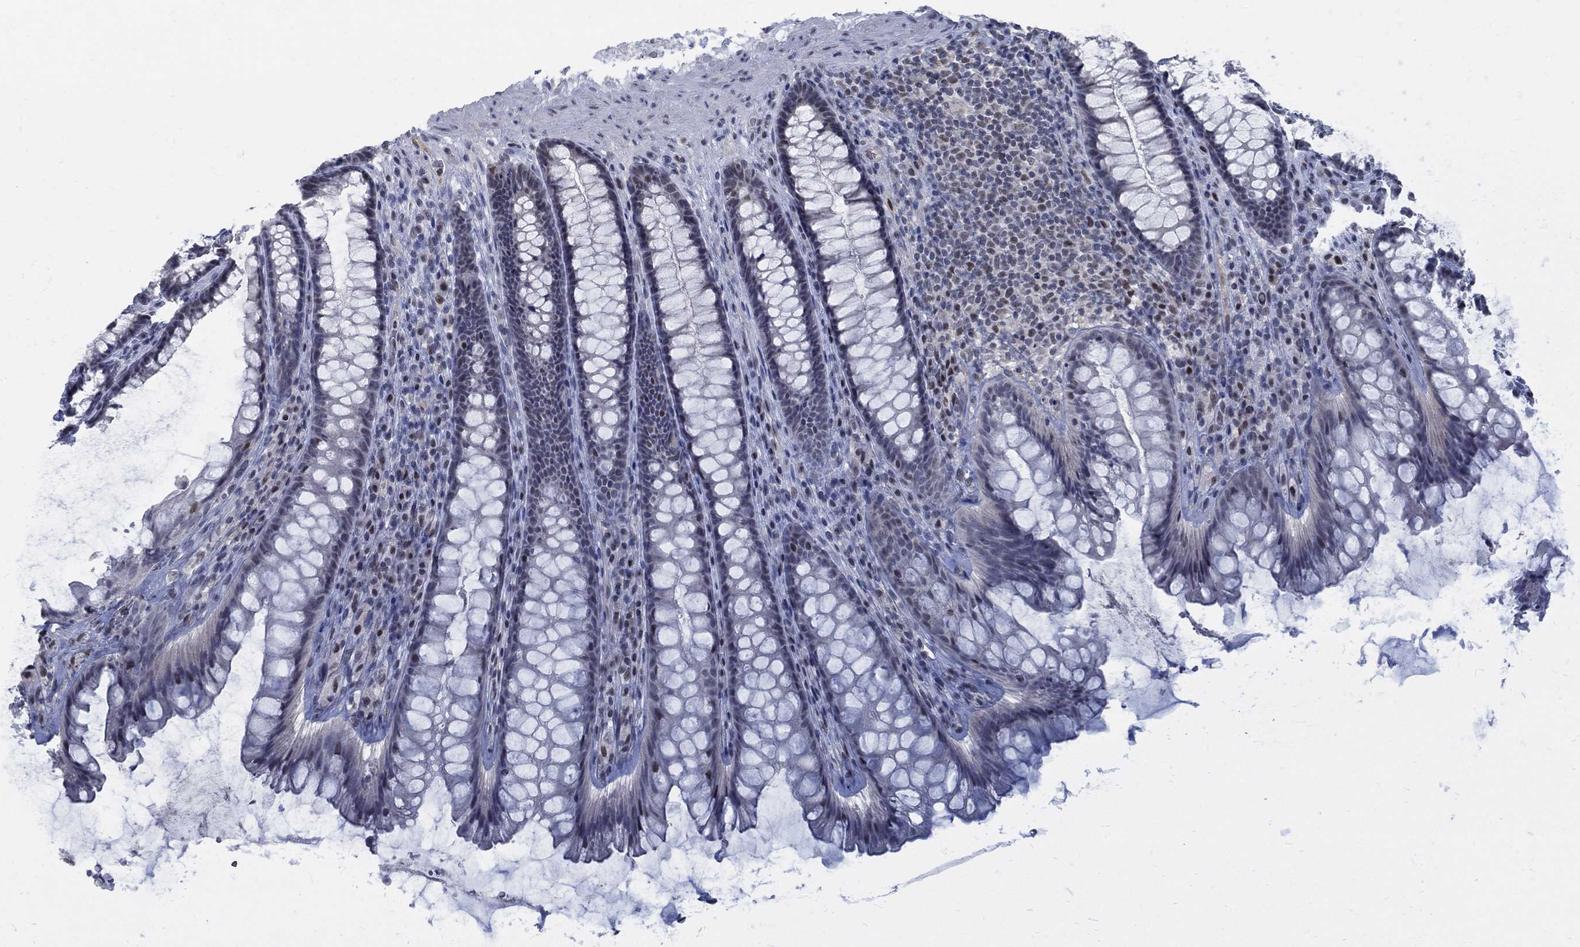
{"staining": {"intensity": "negative", "quantity": "none", "location": "none"}, "tissue": "rectum", "cell_type": "Glandular cells", "image_type": "normal", "snomed": [{"axis": "morphology", "description": "Normal tissue, NOS"}, {"axis": "topography", "description": "Rectum"}], "caption": "Photomicrograph shows no significant protein staining in glandular cells of unremarkable rectum.", "gene": "GCFC2", "patient": {"sex": "male", "age": 72}}